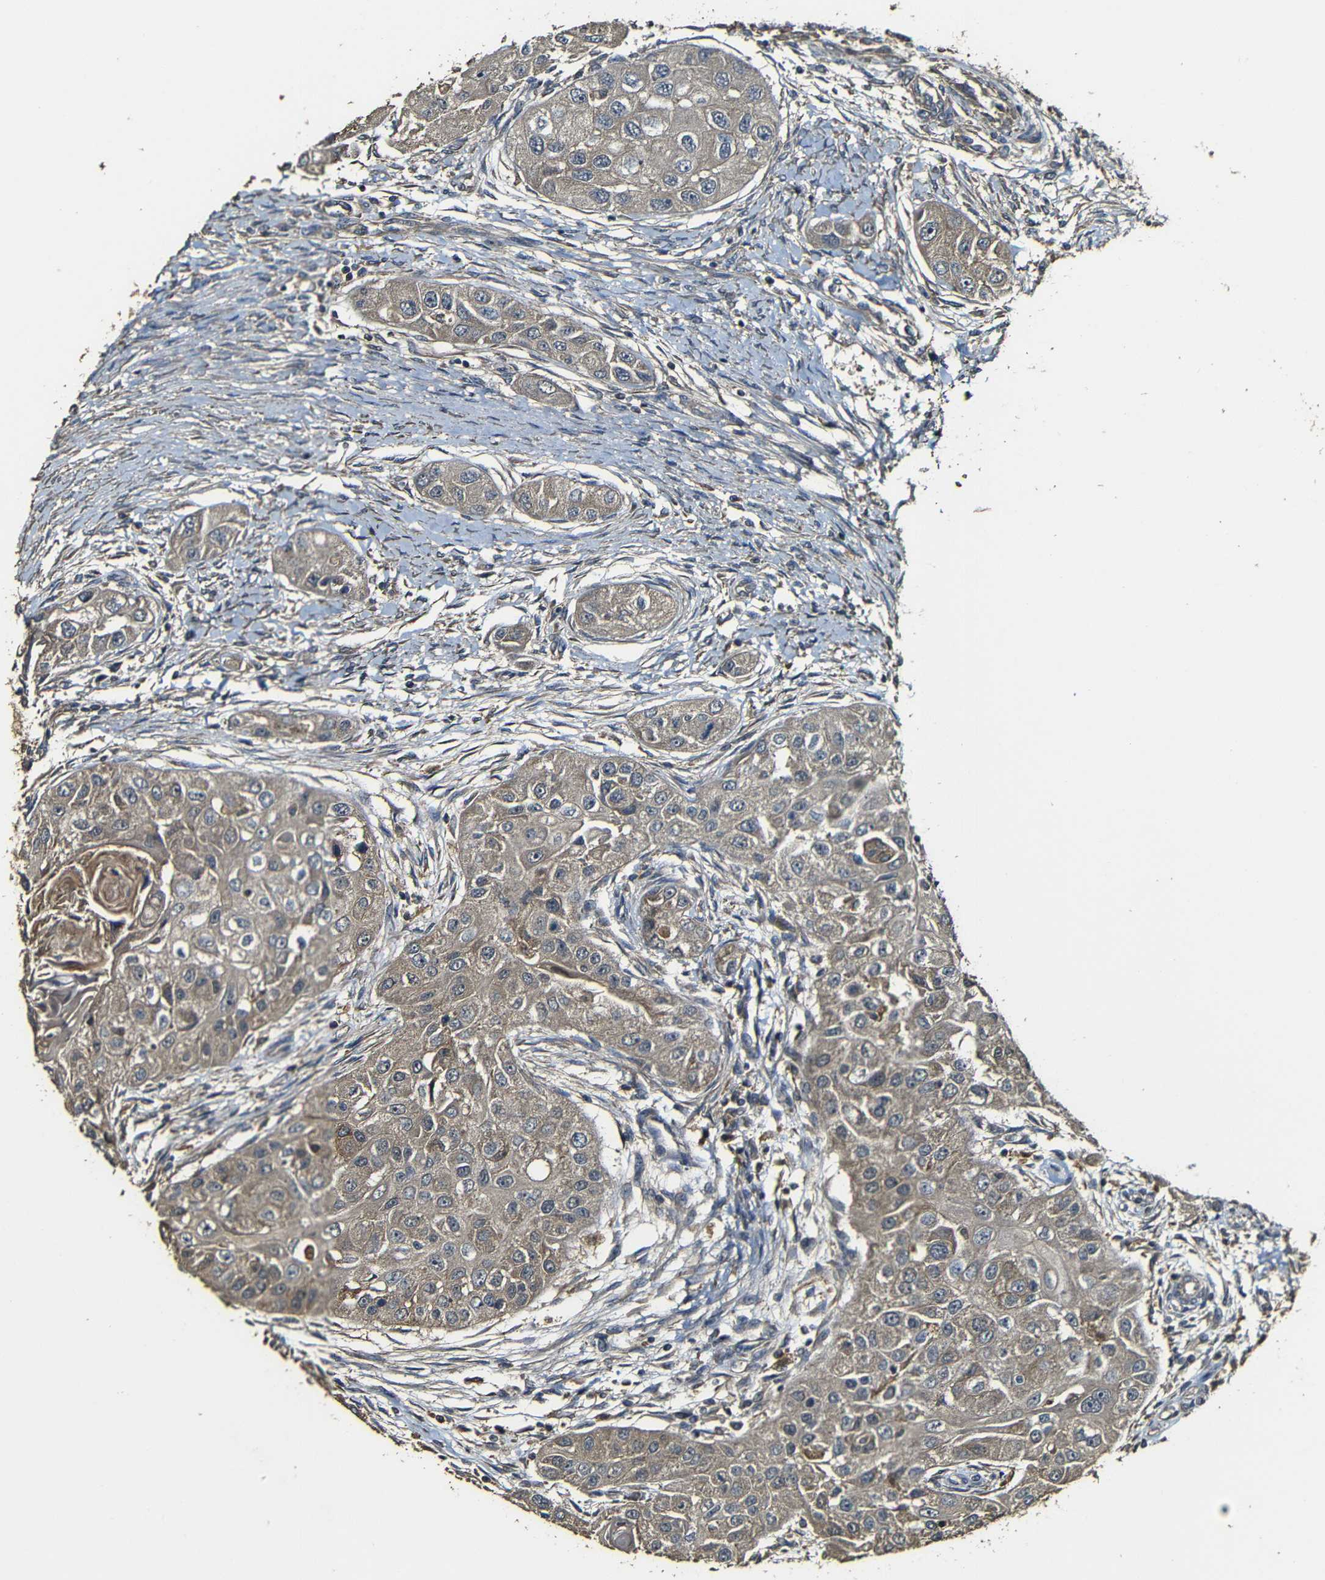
{"staining": {"intensity": "moderate", "quantity": ">75%", "location": "cytoplasmic/membranous"}, "tissue": "head and neck cancer", "cell_type": "Tumor cells", "image_type": "cancer", "snomed": [{"axis": "morphology", "description": "Normal tissue, NOS"}, {"axis": "morphology", "description": "Squamous cell carcinoma, NOS"}, {"axis": "topography", "description": "Skeletal muscle"}, {"axis": "topography", "description": "Head-Neck"}], "caption": "This image exhibits head and neck cancer stained with IHC to label a protein in brown. The cytoplasmic/membranous of tumor cells show moderate positivity for the protein. Nuclei are counter-stained blue.", "gene": "CASP8", "patient": {"sex": "male", "age": 51}}